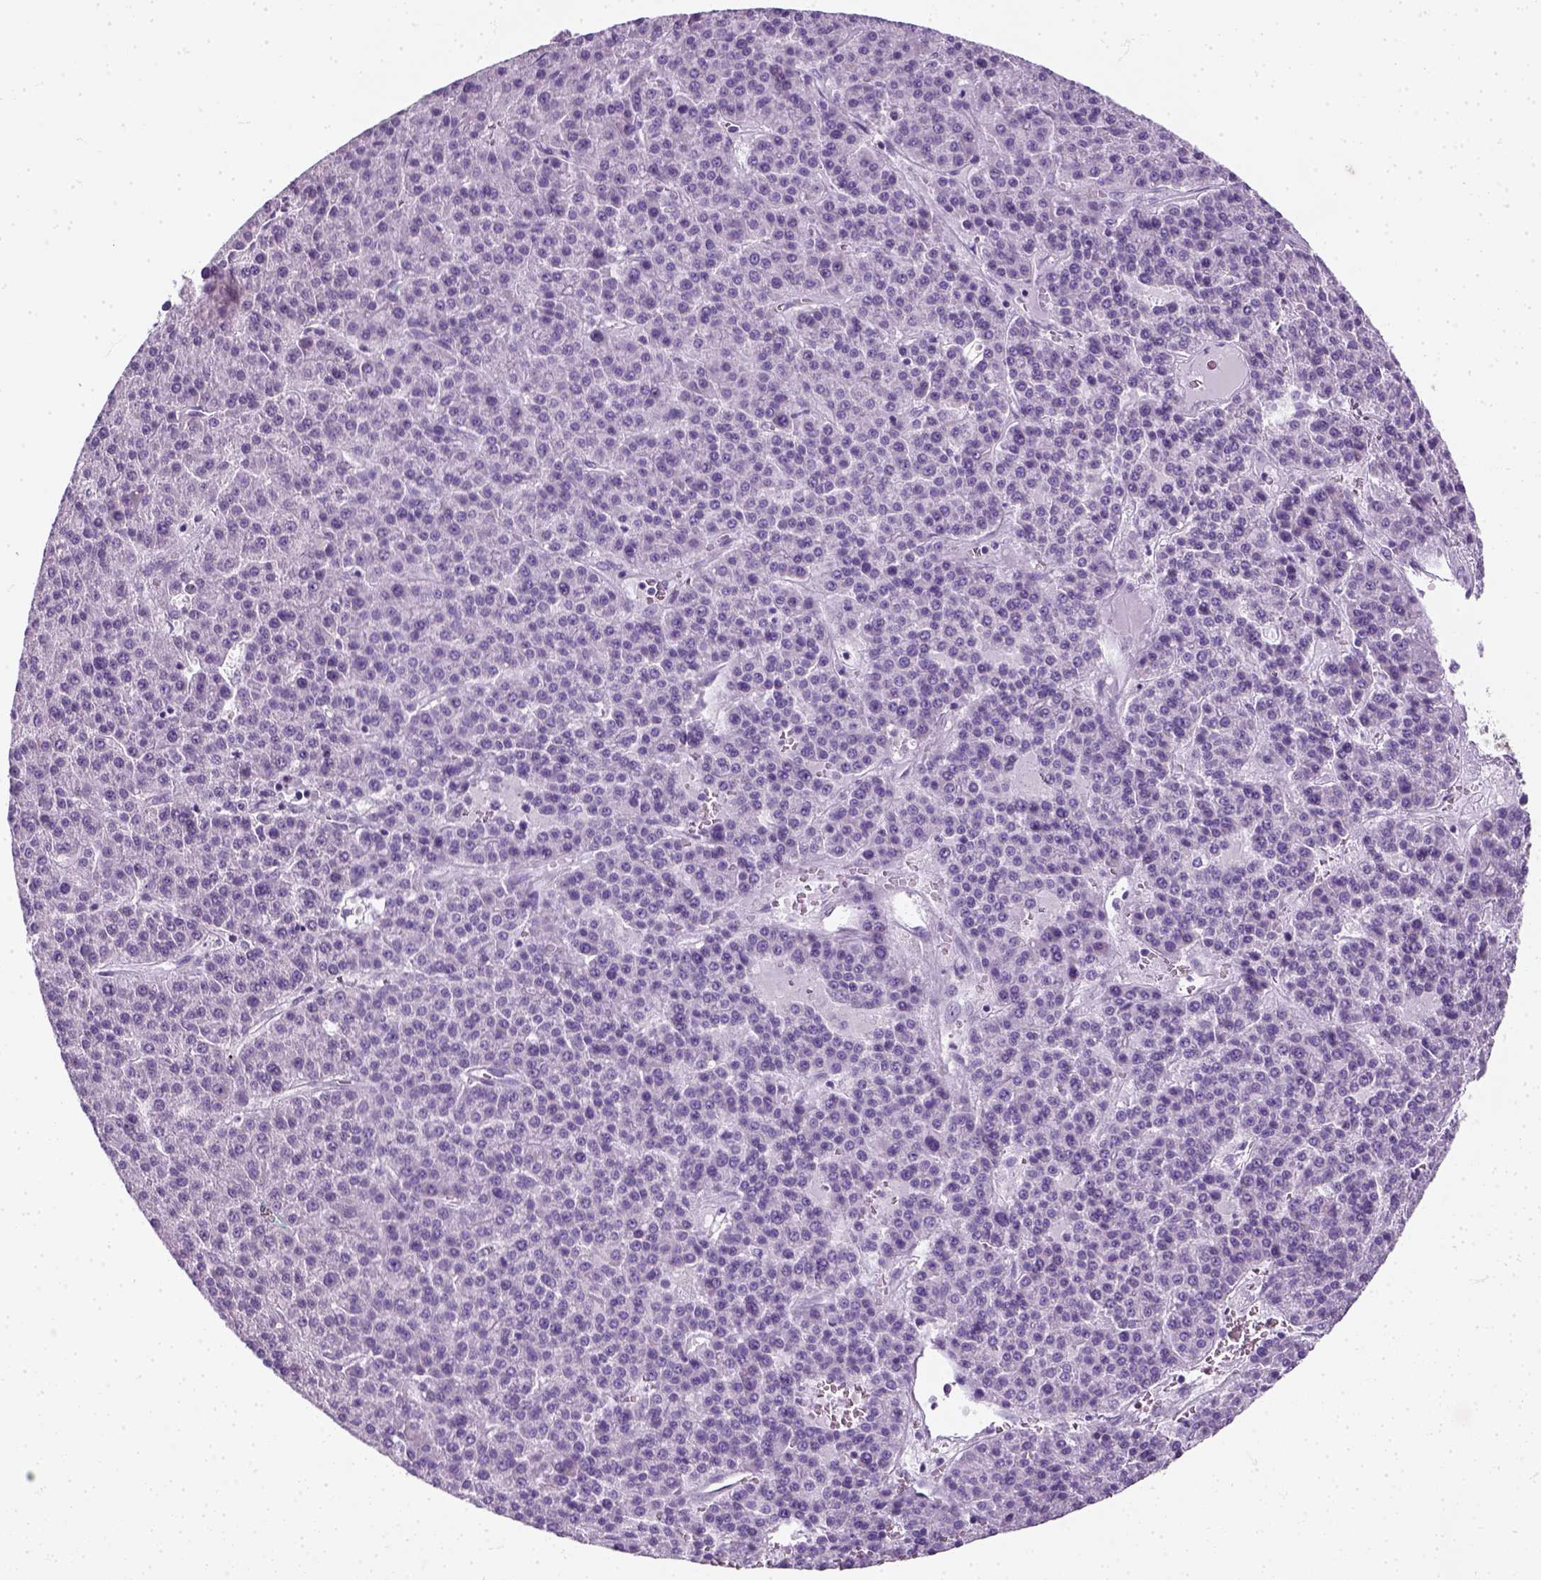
{"staining": {"intensity": "negative", "quantity": "none", "location": "none"}, "tissue": "liver cancer", "cell_type": "Tumor cells", "image_type": "cancer", "snomed": [{"axis": "morphology", "description": "Carcinoma, Hepatocellular, NOS"}, {"axis": "topography", "description": "Liver"}], "caption": "The IHC histopathology image has no significant staining in tumor cells of liver hepatocellular carcinoma tissue.", "gene": "SLC12A5", "patient": {"sex": "female", "age": 58}}